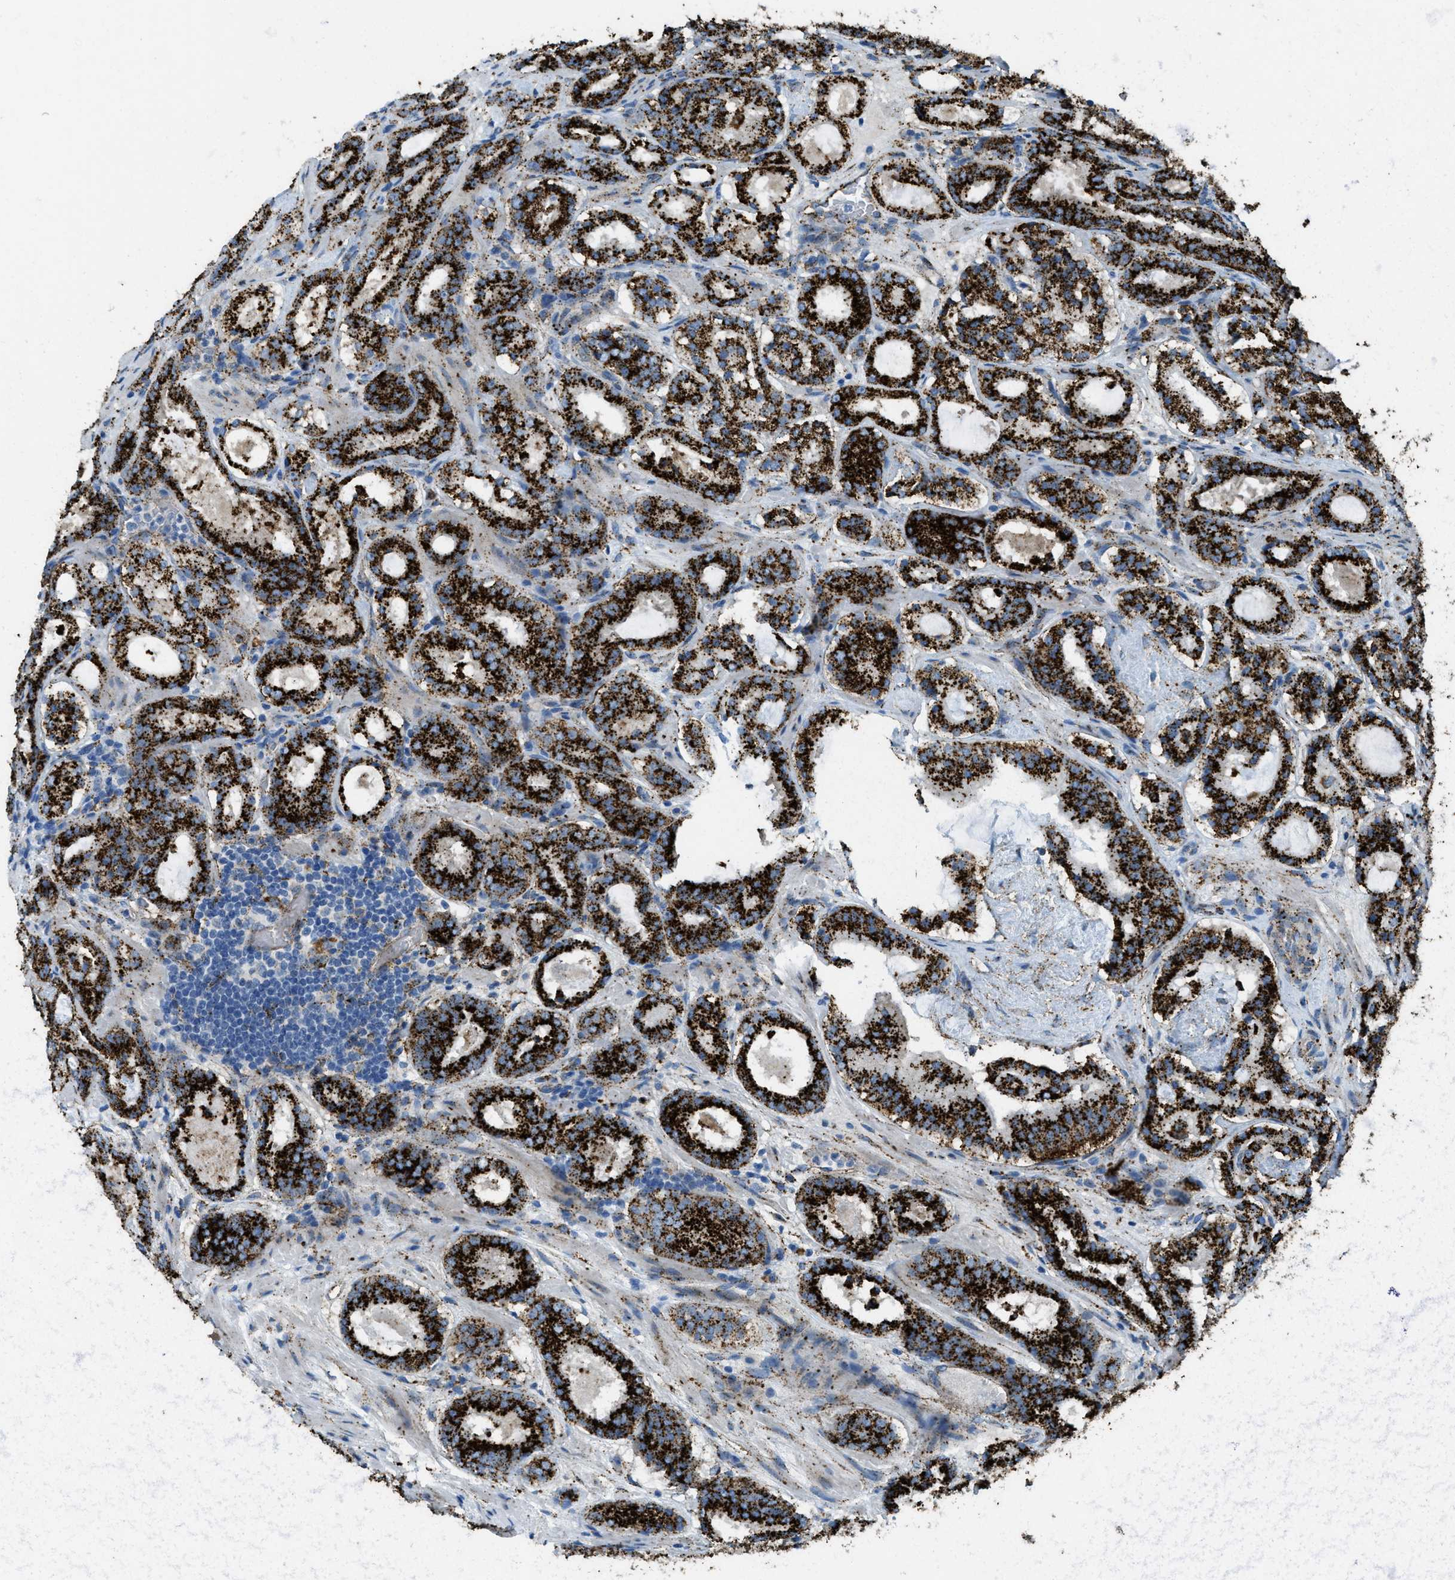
{"staining": {"intensity": "strong", "quantity": ">75%", "location": "cytoplasmic/membranous"}, "tissue": "prostate cancer", "cell_type": "Tumor cells", "image_type": "cancer", "snomed": [{"axis": "morphology", "description": "Adenocarcinoma, Low grade"}, {"axis": "topography", "description": "Prostate"}], "caption": "Low-grade adenocarcinoma (prostate) stained with a brown dye displays strong cytoplasmic/membranous positive staining in about >75% of tumor cells.", "gene": "SCARB2", "patient": {"sex": "male", "age": 69}}